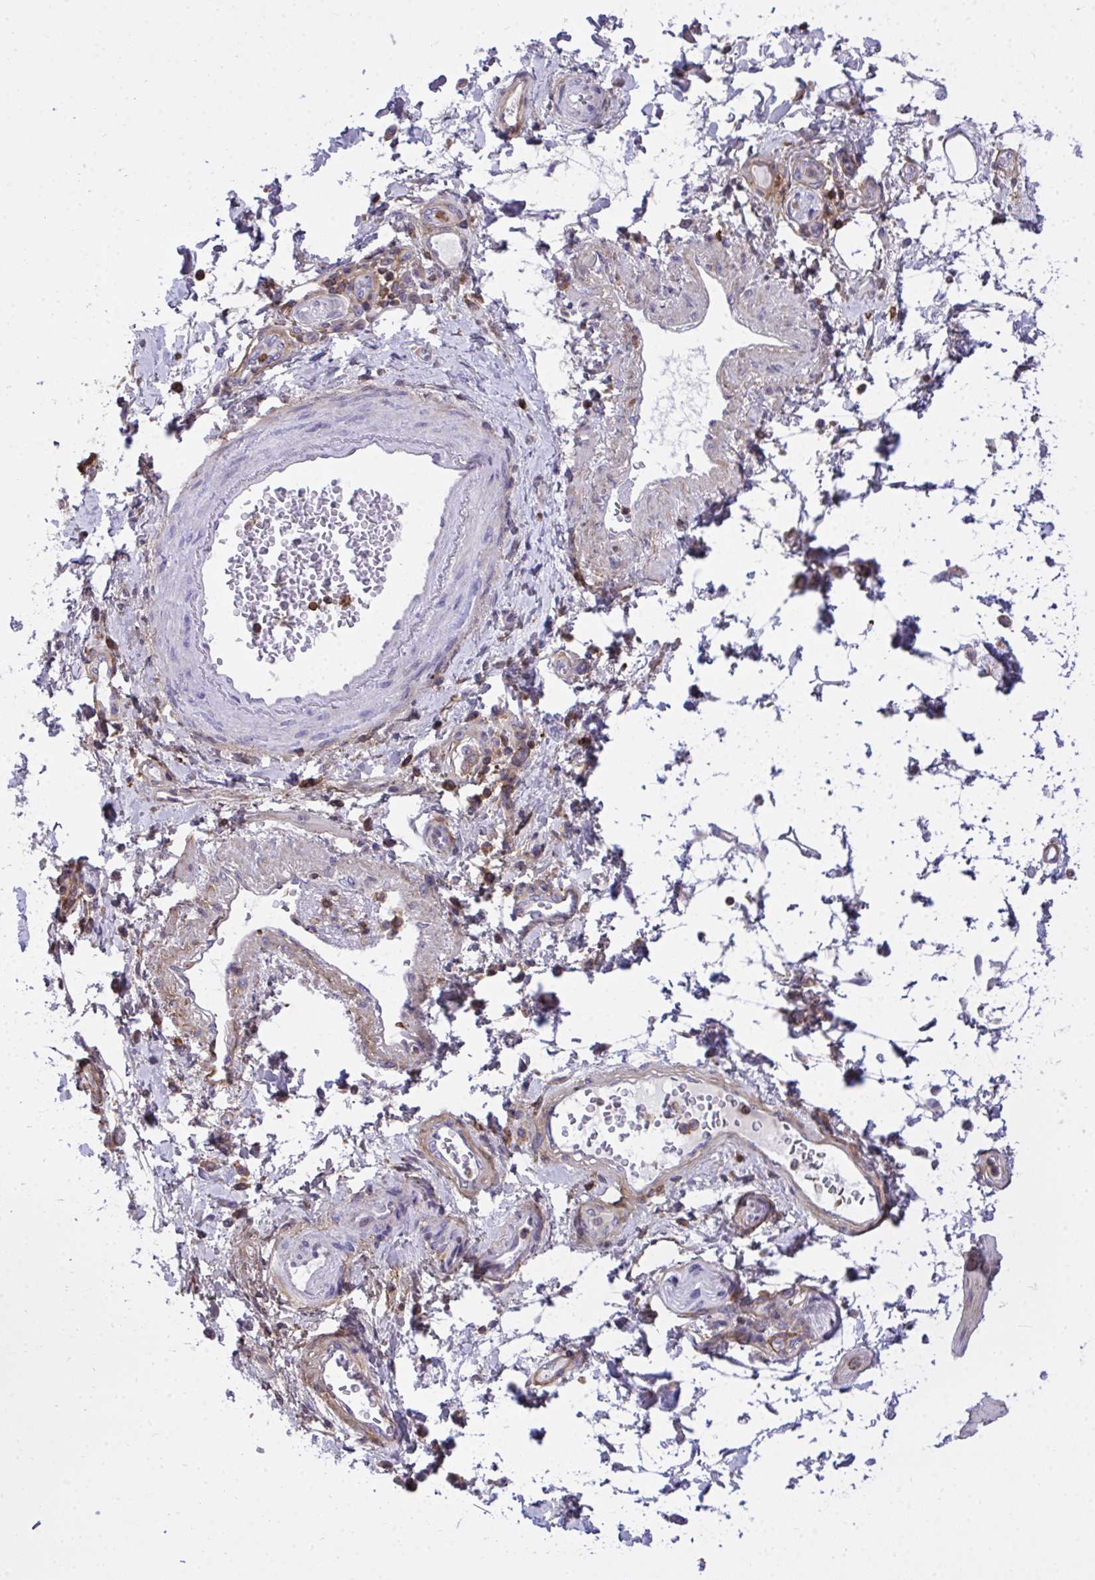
{"staining": {"intensity": "negative", "quantity": "none", "location": "none"}, "tissue": "adipose tissue", "cell_type": "Adipocytes", "image_type": "normal", "snomed": [{"axis": "morphology", "description": "Normal tissue, NOS"}, {"axis": "topography", "description": "Urinary bladder"}, {"axis": "topography", "description": "Peripheral nerve tissue"}], "caption": "High power microscopy micrograph of an immunohistochemistry micrograph of normal adipose tissue, revealing no significant expression in adipocytes. (Stains: DAB IHC with hematoxylin counter stain, Microscopy: brightfield microscopy at high magnification).", "gene": "AP5M1", "patient": {"sex": "female", "age": 60}}